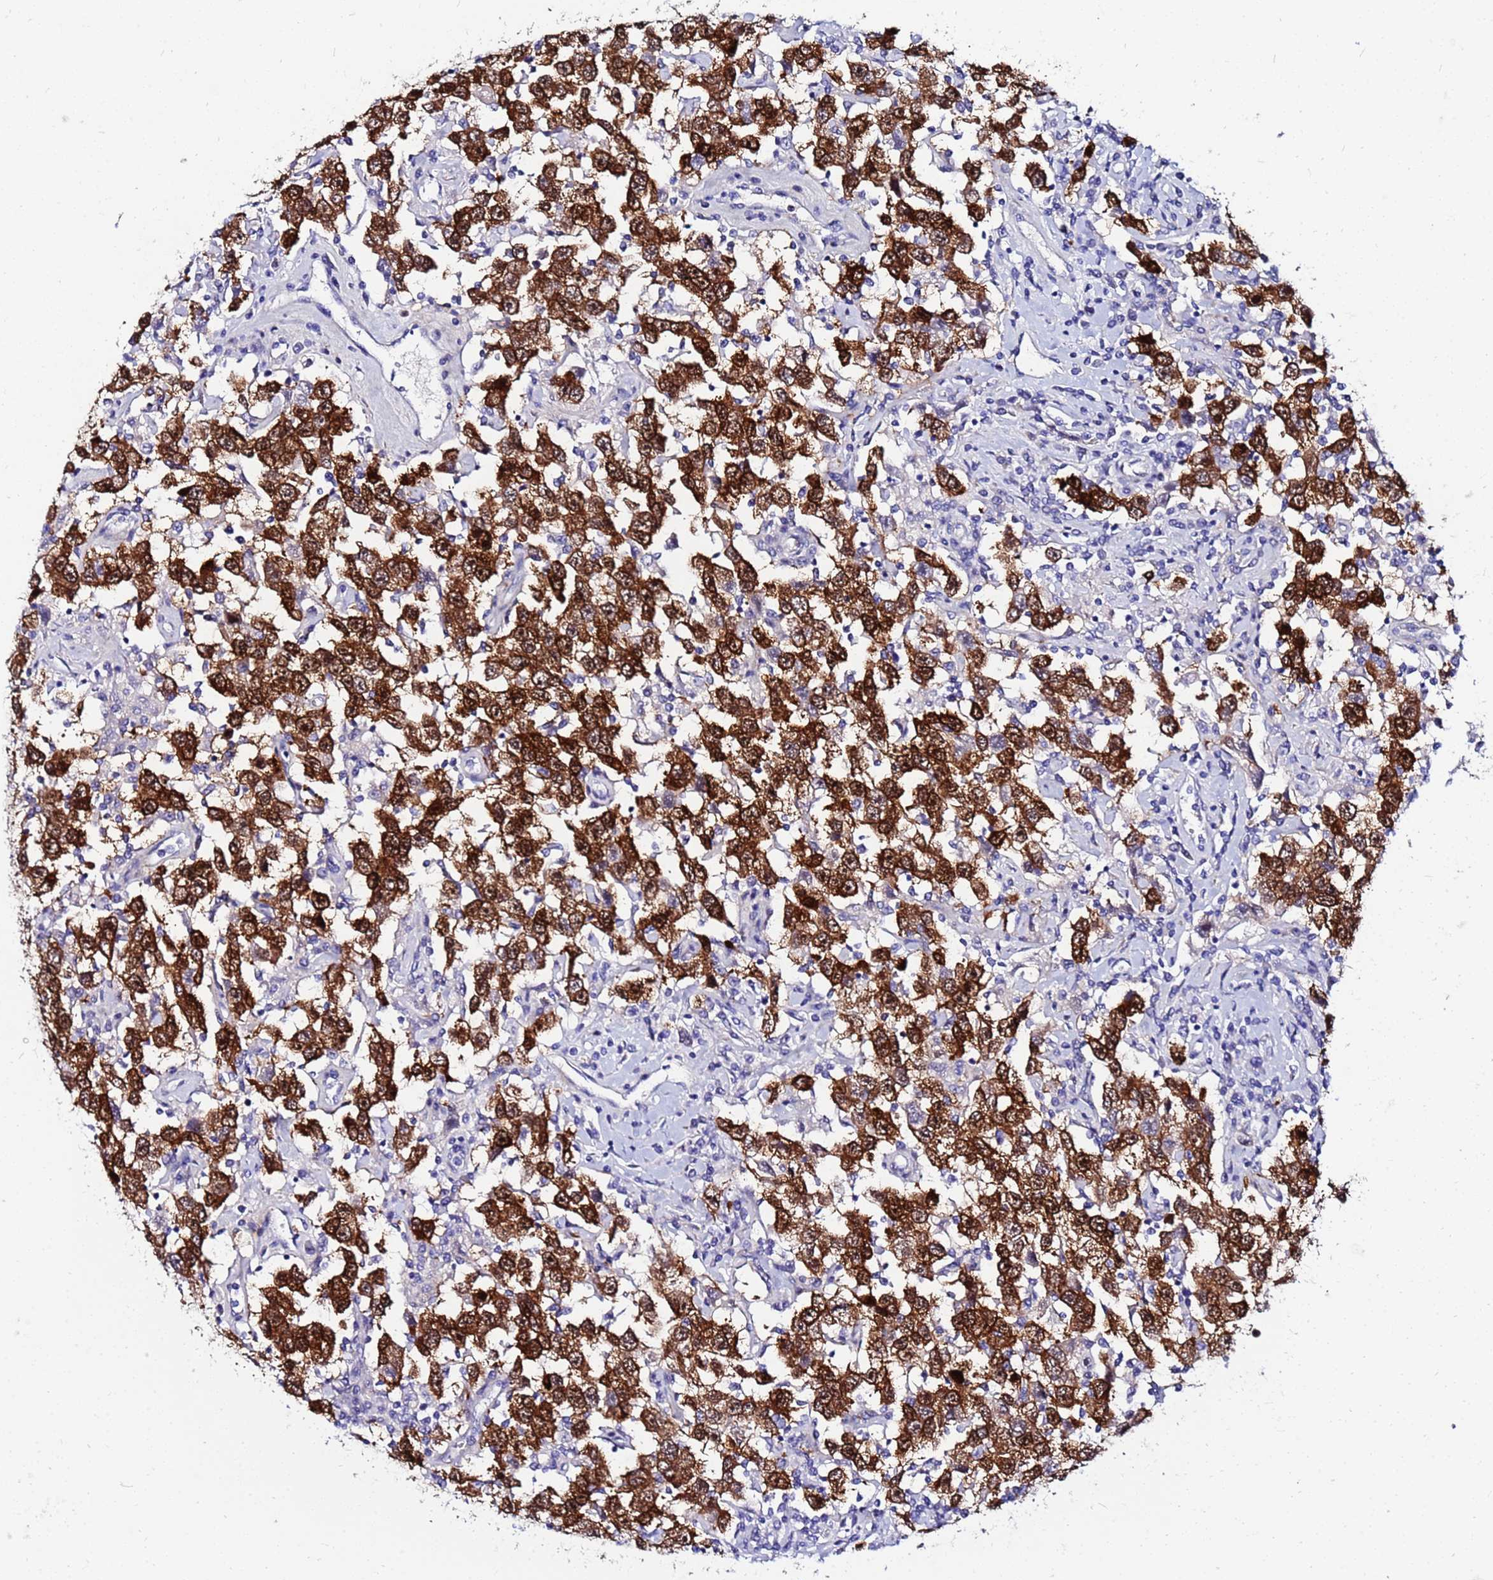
{"staining": {"intensity": "strong", "quantity": ">75%", "location": "cytoplasmic/membranous,nuclear"}, "tissue": "testis cancer", "cell_type": "Tumor cells", "image_type": "cancer", "snomed": [{"axis": "morphology", "description": "Seminoma, NOS"}, {"axis": "topography", "description": "Testis"}], "caption": "A histopathology image showing strong cytoplasmic/membranous and nuclear positivity in about >75% of tumor cells in testis cancer, as visualized by brown immunohistochemical staining.", "gene": "PPP1R14C", "patient": {"sex": "male", "age": 41}}